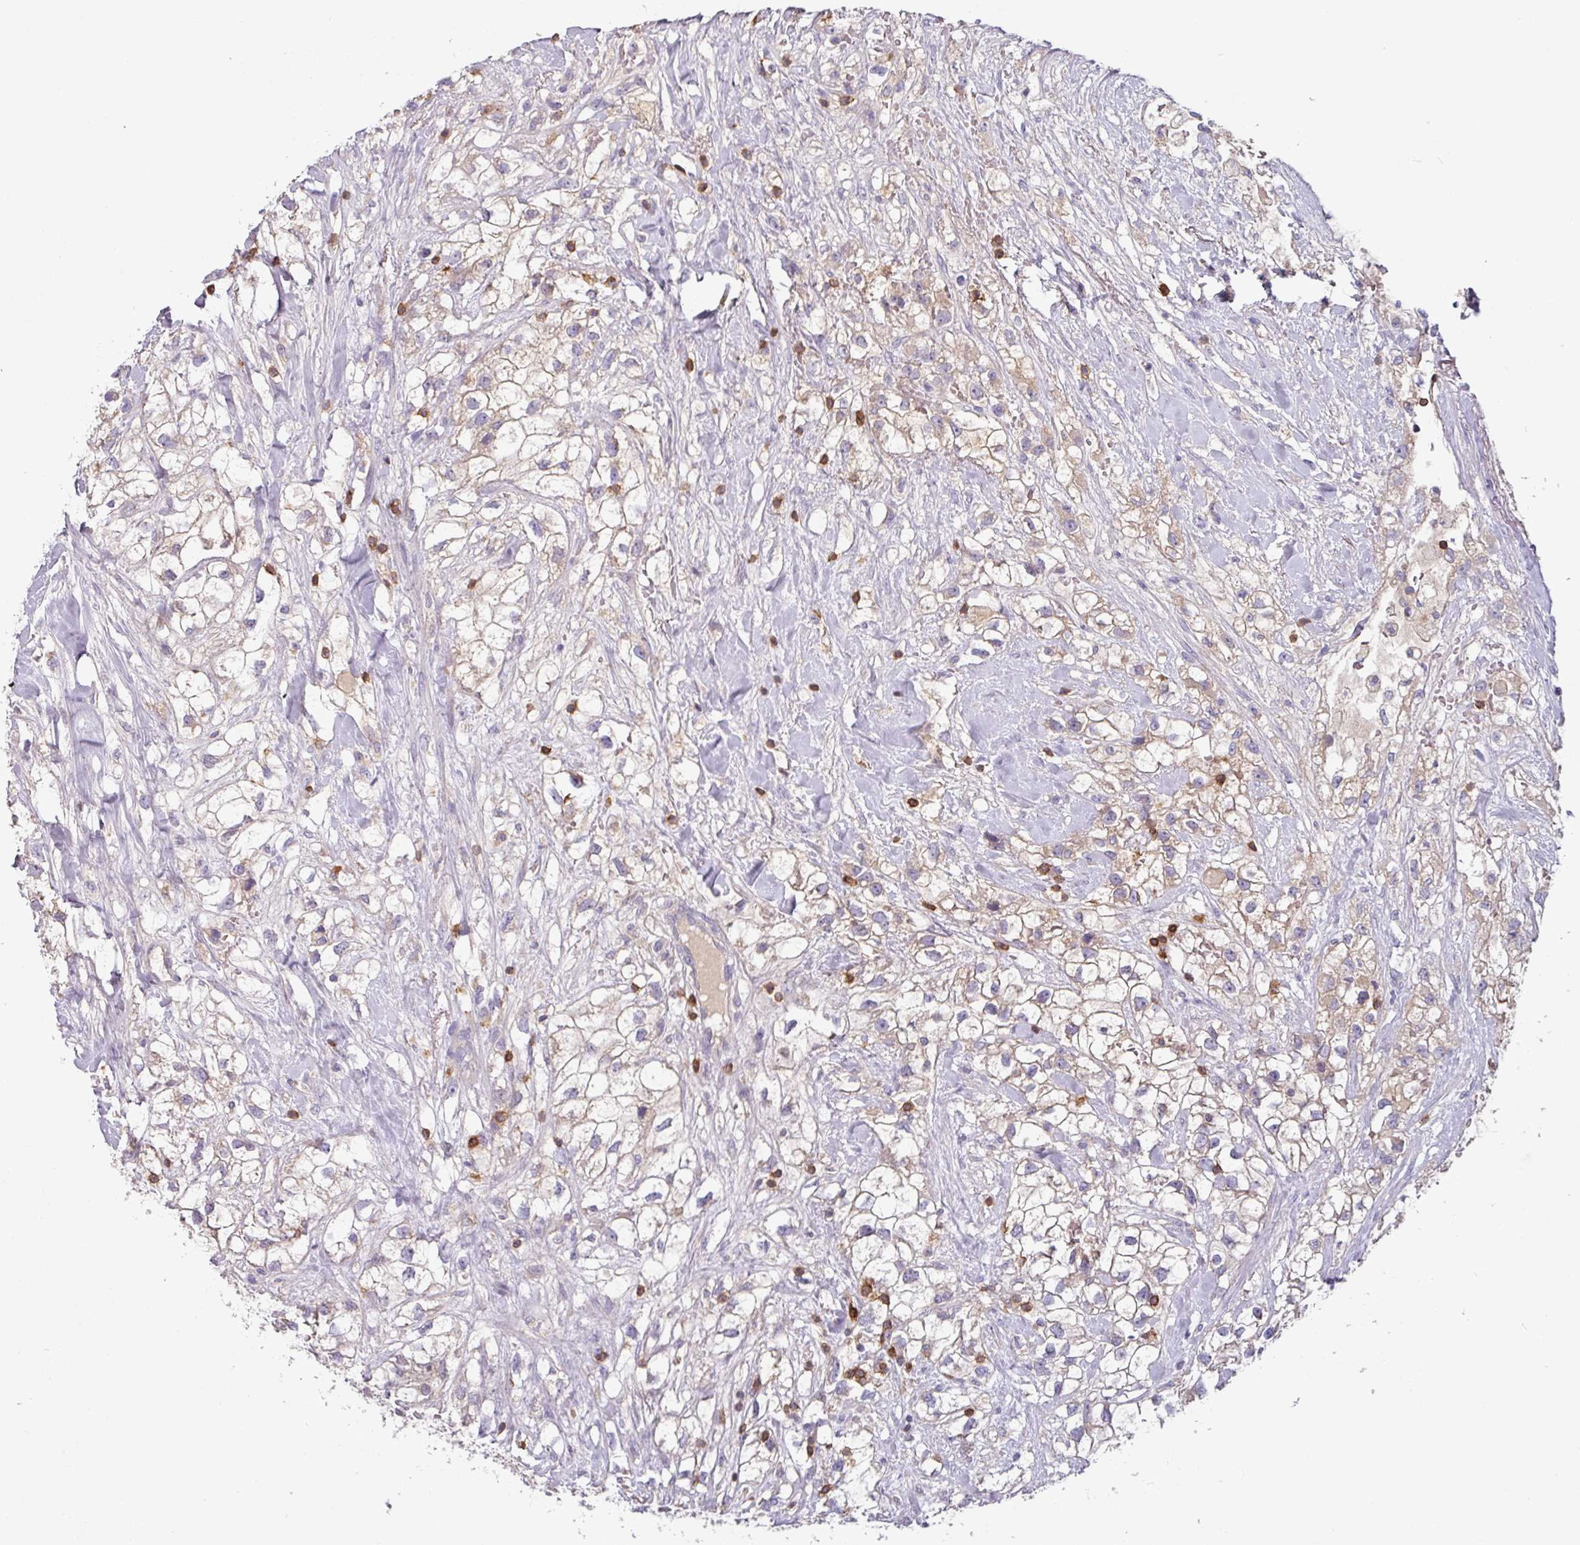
{"staining": {"intensity": "negative", "quantity": "none", "location": "none"}, "tissue": "renal cancer", "cell_type": "Tumor cells", "image_type": "cancer", "snomed": [{"axis": "morphology", "description": "Adenocarcinoma, NOS"}, {"axis": "topography", "description": "Kidney"}], "caption": "Renal cancer (adenocarcinoma) was stained to show a protein in brown. There is no significant expression in tumor cells.", "gene": "CD3G", "patient": {"sex": "male", "age": 59}}